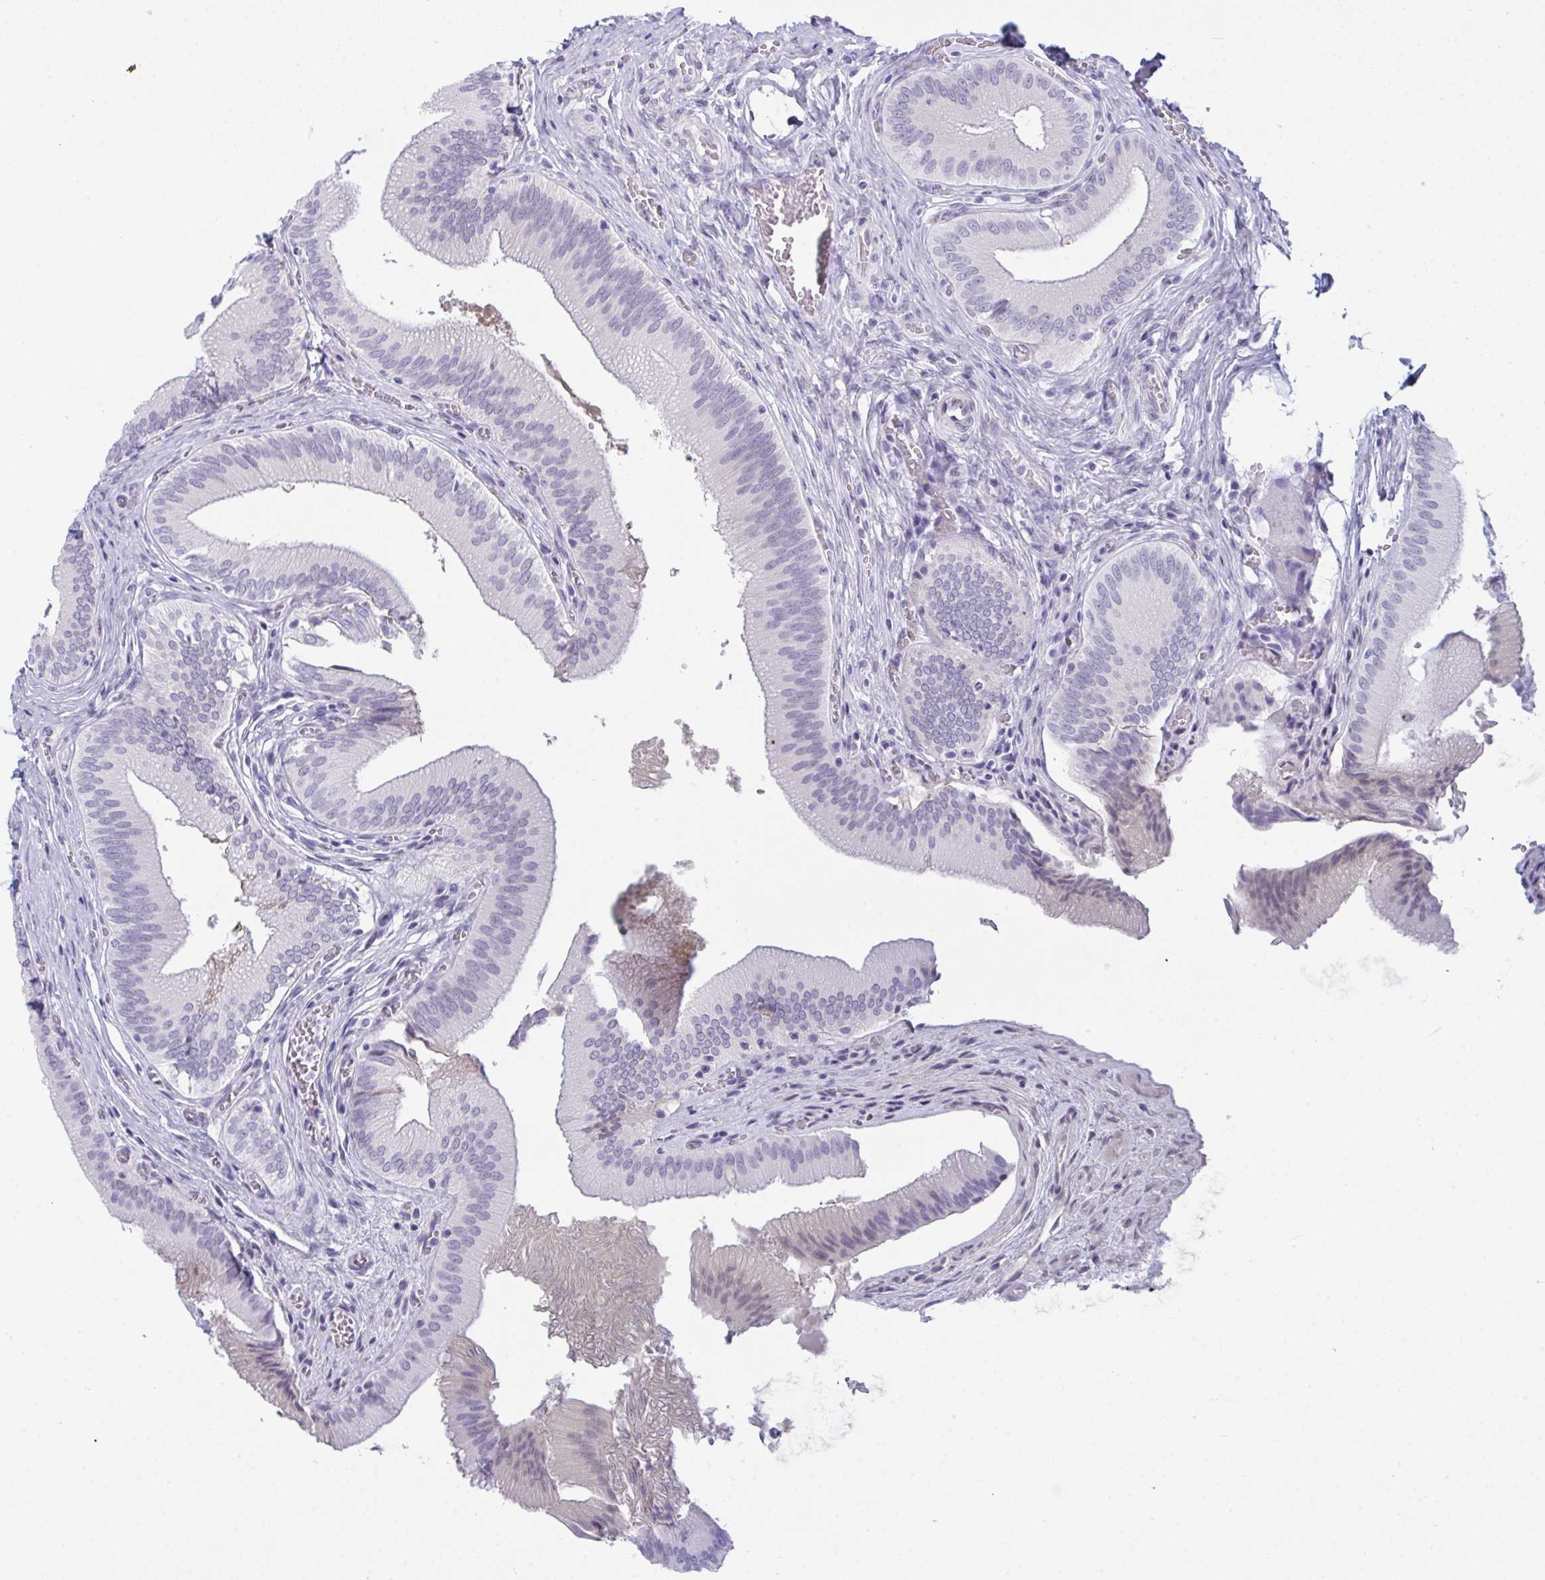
{"staining": {"intensity": "negative", "quantity": "none", "location": "none"}, "tissue": "gallbladder", "cell_type": "Glandular cells", "image_type": "normal", "snomed": [{"axis": "morphology", "description": "Normal tissue, NOS"}, {"axis": "topography", "description": "Gallbladder"}], "caption": "IHC of unremarkable human gallbladder exhibits no staining in glandular cells.", "gene": "PRDM9", "patient": {"sex": "male", "age": 17}}